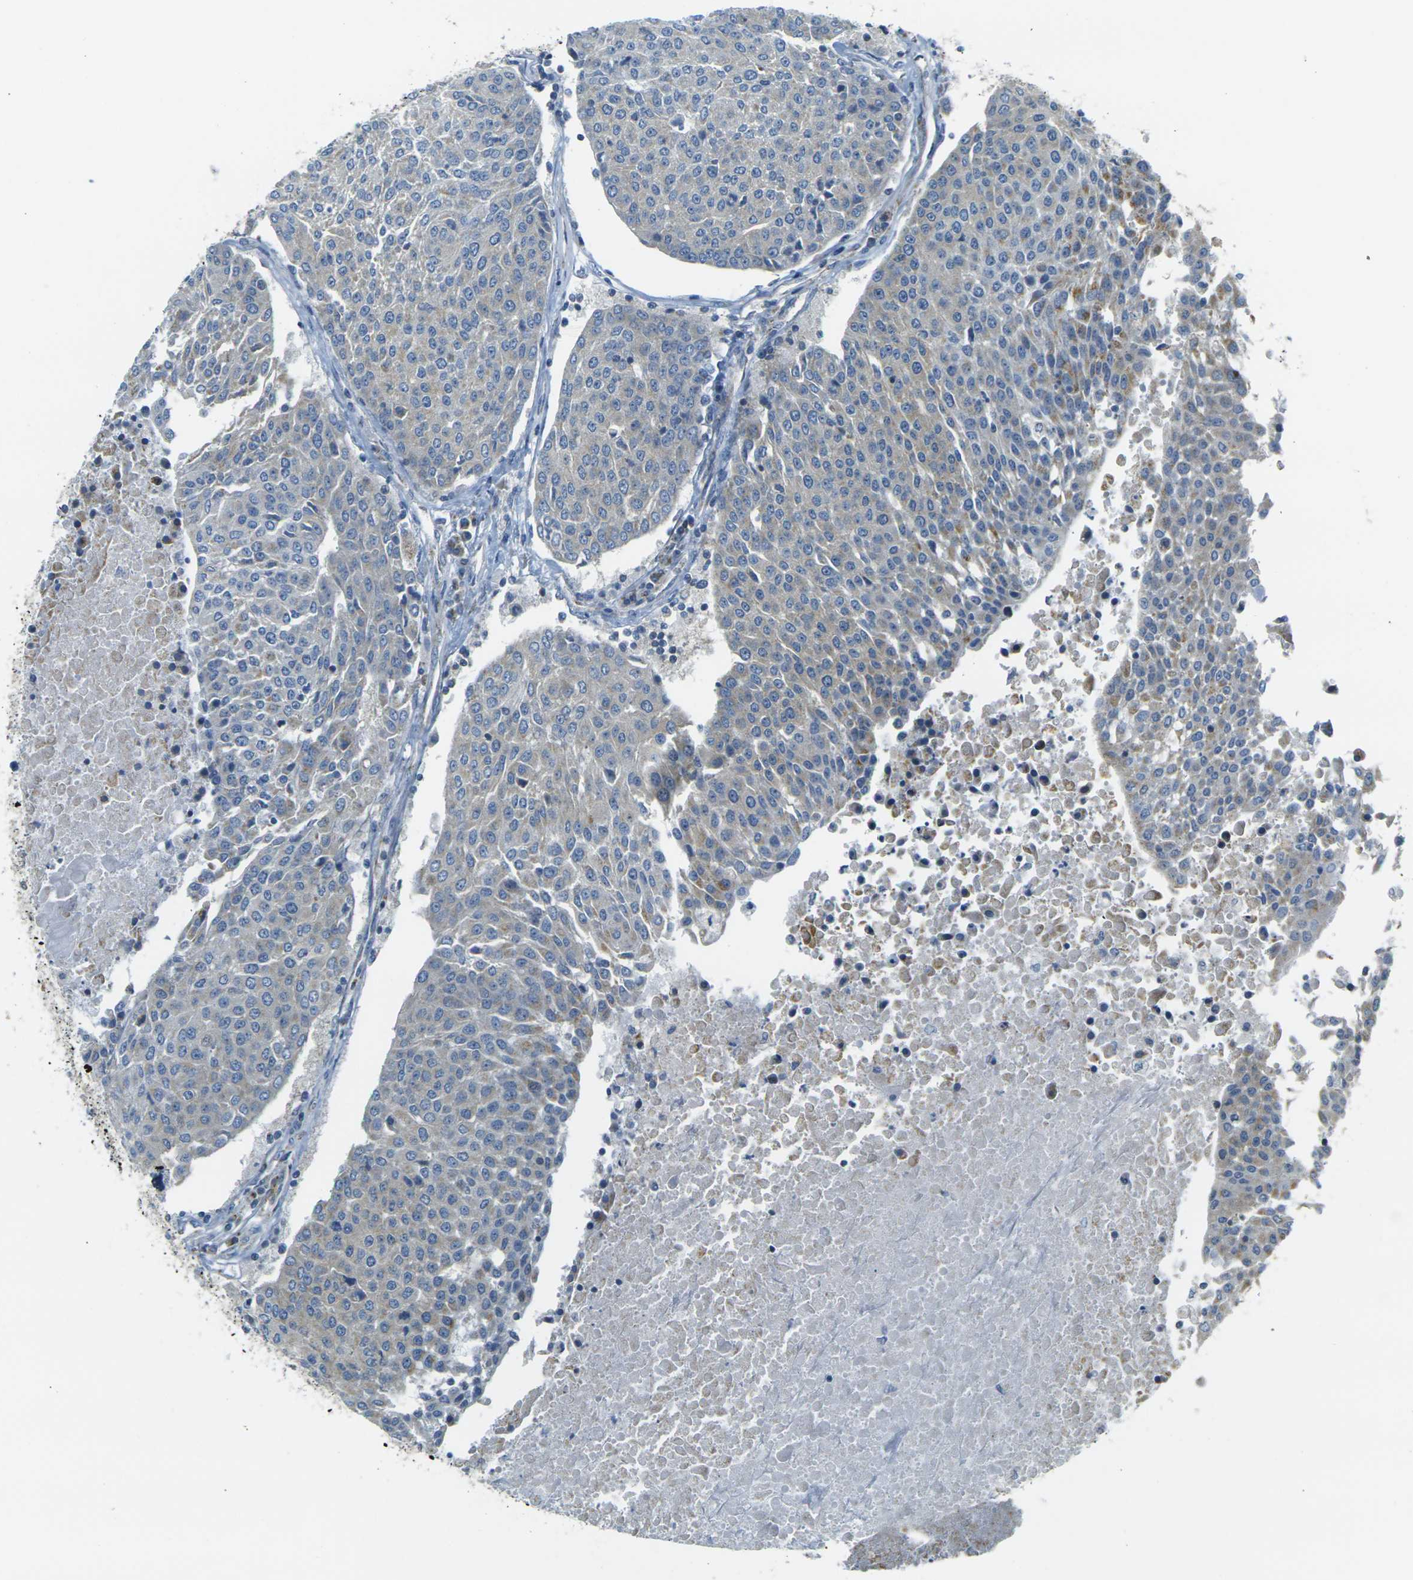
{"staining": {"intensity": "negative", "quantity": "none", "location": "none"}, "tissue": "urothelial cancer", "cell_type": "Tumor cells", "image_type": "cancer", "snomed": [{"axis": "morphology", "description": "Urothelial carcinoma, High grade"}, {"axis": "topography", "description": "Urinary bladder"}], "caption": "Immunohistochemistry (IHC) histopathology image of neoplastic tissue: human urothelial carcinoma (high-grade) stained with DAB displays no significant protein positivity in tumor cells. The staining was performed using DAB (3,3'-diaminobenzidine) to visualize the protein expression in brown, while the nuclei were stained in blue with hematoxylin (Magnification: 20x).", "gene": "PARD6B", "patient": {"sex": "female", "age": 85}}